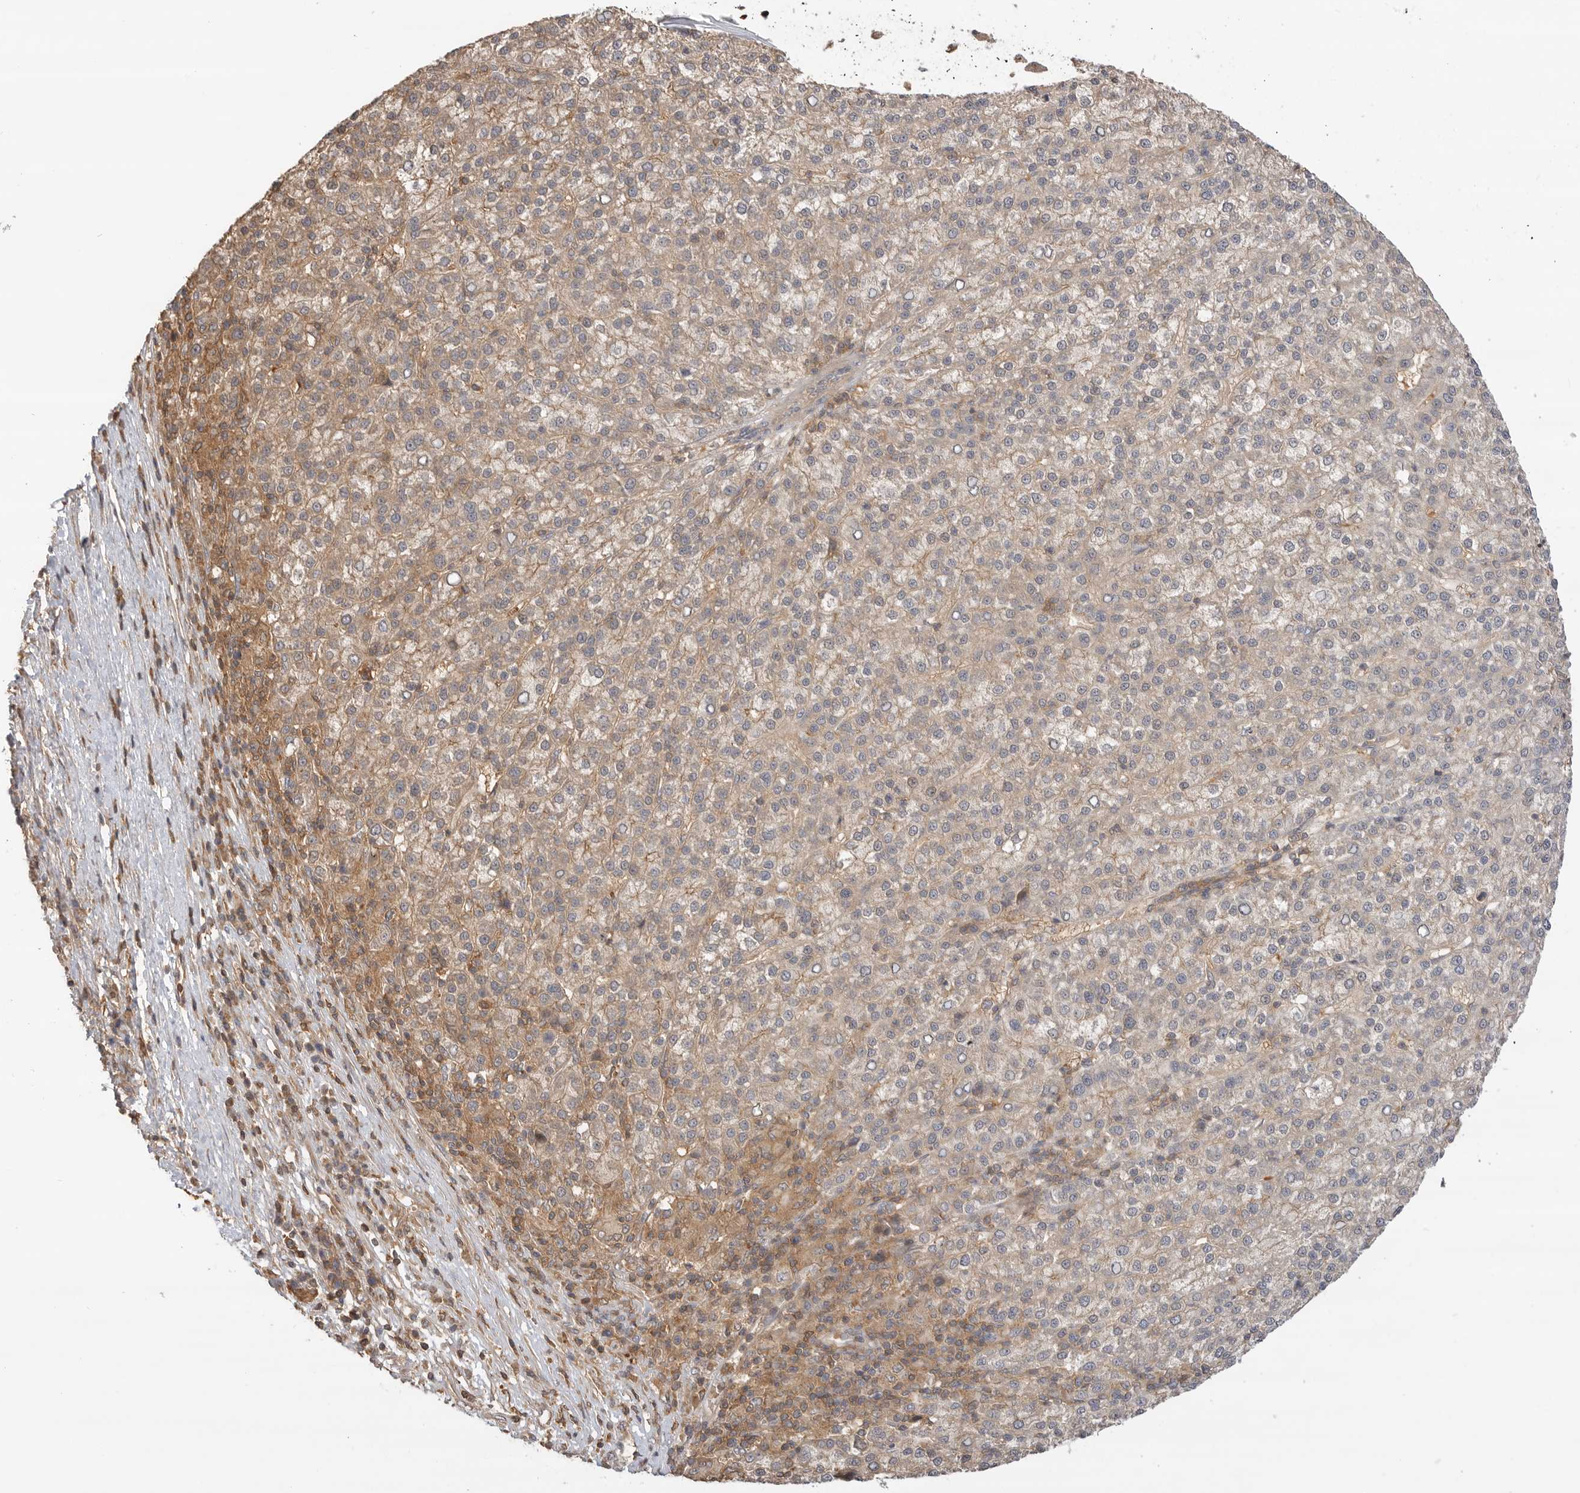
{"staining": {"intensity": "weak", "quantity": "<25%", "location": "cytoplasmic/membranous"}, "tissue": "liver cancer", "cell_type": "Tumor cells", "image_type": "cancer", "snomed": [{"axis": "morphology", "description": "Carcinoma, Hepatocellular, NOS"}, {"axis": "topography", "description": "Liver"}], "caption": "There is no significant positivity in tumor cells of liver cancer (hepatocellular carcinoma).", "gene": "CLDN12", "patient": {"sex": "female", "age": 58}}